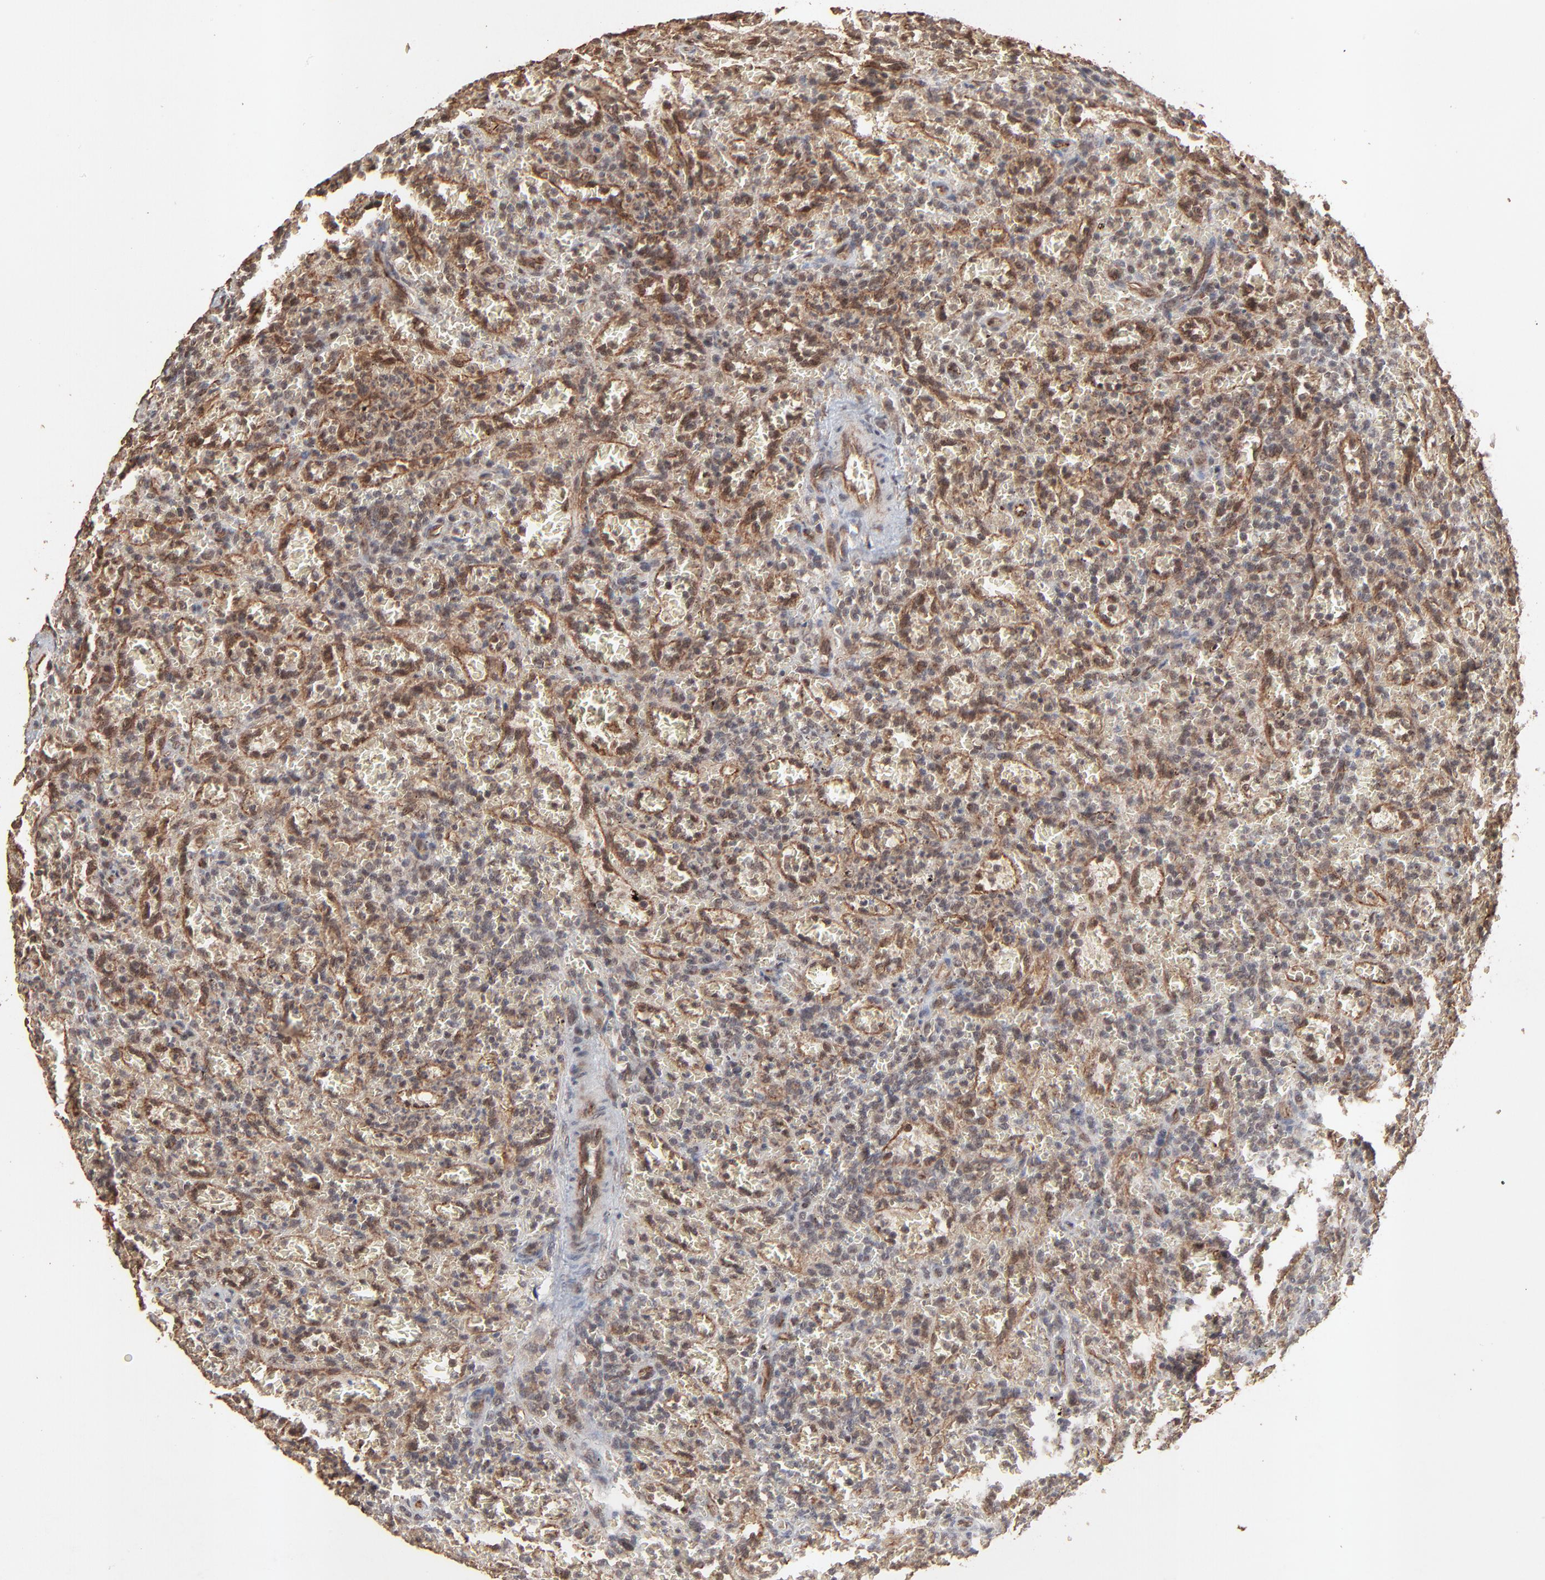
{"staining": {"intensity": "weak", "quantity": "25%-75%", "location": "nuclear"}, "tissue": "lymphoma", "cell_type": "Tumor cells", "image_type": "cancer", "snomed": [{"axis": "morphology", "description": "Malignant lymphoma, non-Hodgkin's type, Low grade"}, {"axis": "topography", "description": "Spleen"}], "caption": "A high-resolution photomicrograph shows immunohistochemistry (IHC) staining of lymphoma, which reveals weak nuclear staining in approximately 25%-75% of tumor cells.", "gene": "FAM227A", "patient": {"sex": "female", "age": 64}}